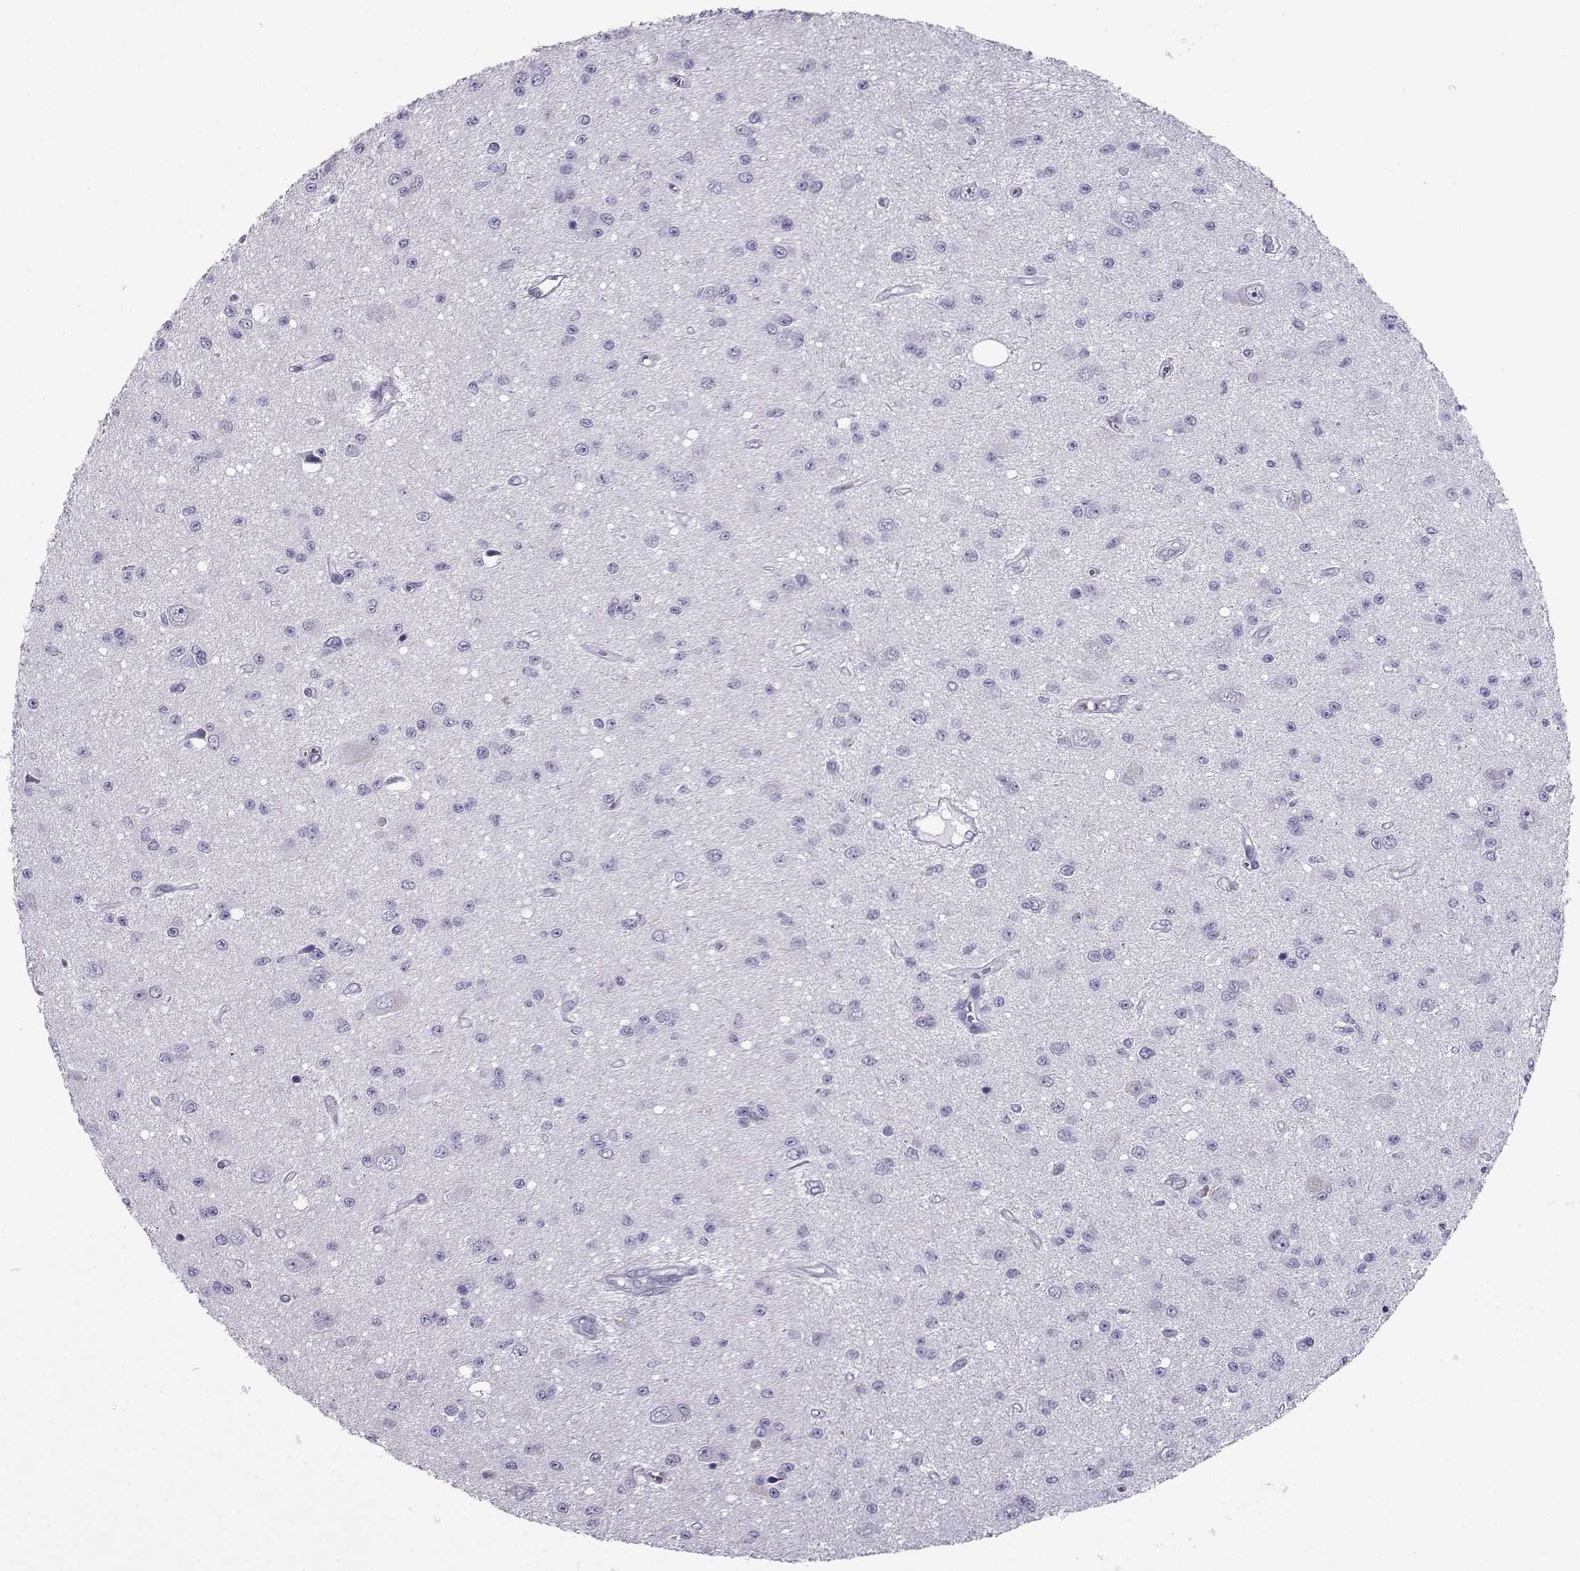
{"staining": {"intensity": "negative", "quantity": "none", "location": "none"}, "tissue": "glioma", "cell_type": "Tumor cells", "image_type": "cancer", "snomed": [{"axis": "morphology", "description": "Glioma, malignant, Low grade"}, {"axis": "topography", "description": "Brain"}], "caption": "IHC image of glioma stained for a protein (brown), which exhibits no staining in tumor cells.", "gene": "CRYBB1", "patient": {"sex": "female", "age": 45}}